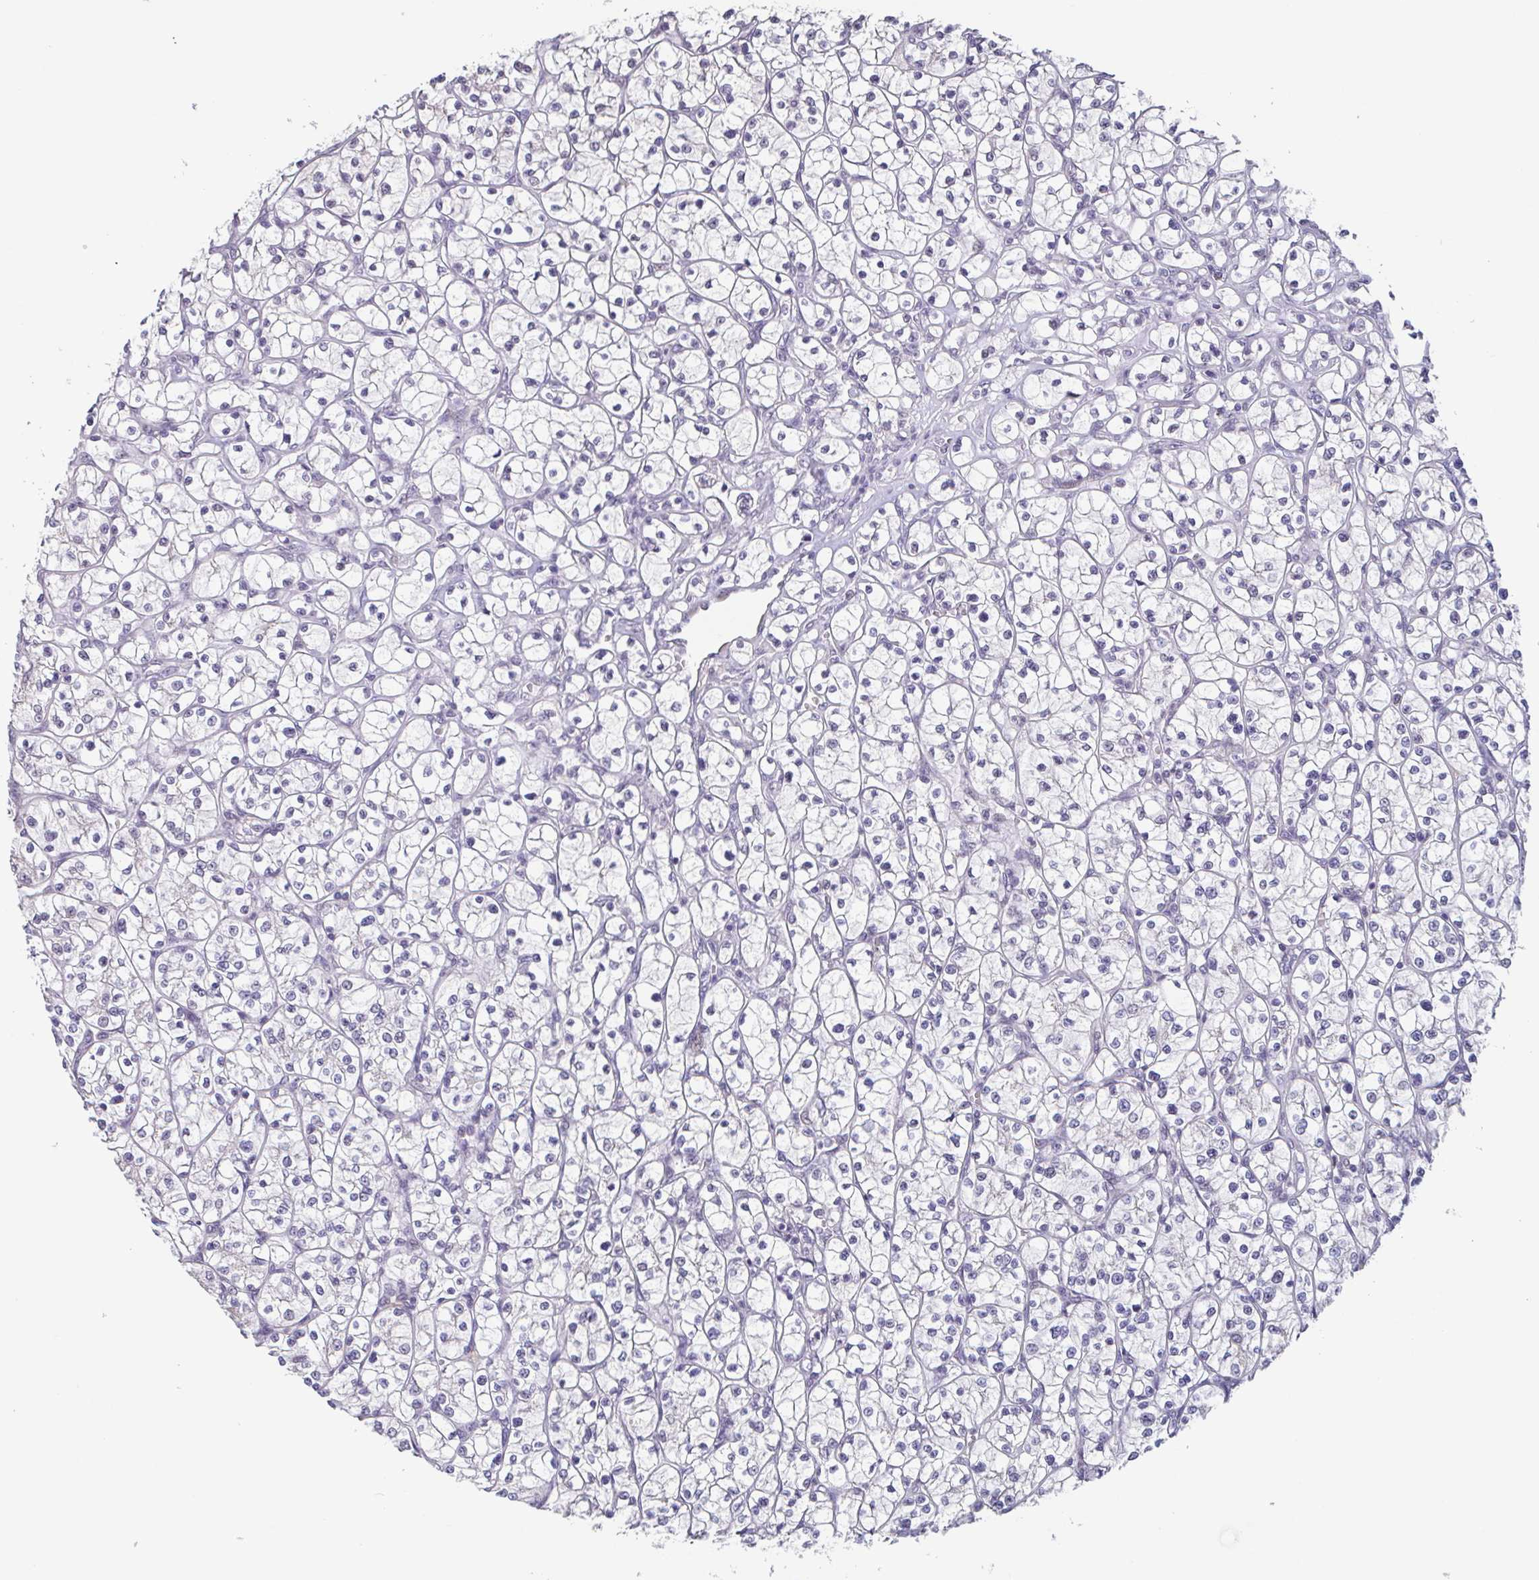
{"staining": {"intensity": "negative", "quantity": "none", "location": "none"}, "tissue": "renal cancer", "cell_type": "Tumor cells", "image_type": "cancer", "snomed": [{"axis": "morphology", "description": "Adenocarcinoma, NOS"}, {"axis": "topography", "description": "Kidney"}], "caption": "IHC micrograph of neoplastic tissue: human renal cancer stained with DAB (3,3'-diaminobenzidine) reveals no significant protein expression in tumor cells.", "gene": "GHRL", "patient": {"sex": "female", "age": 64}}